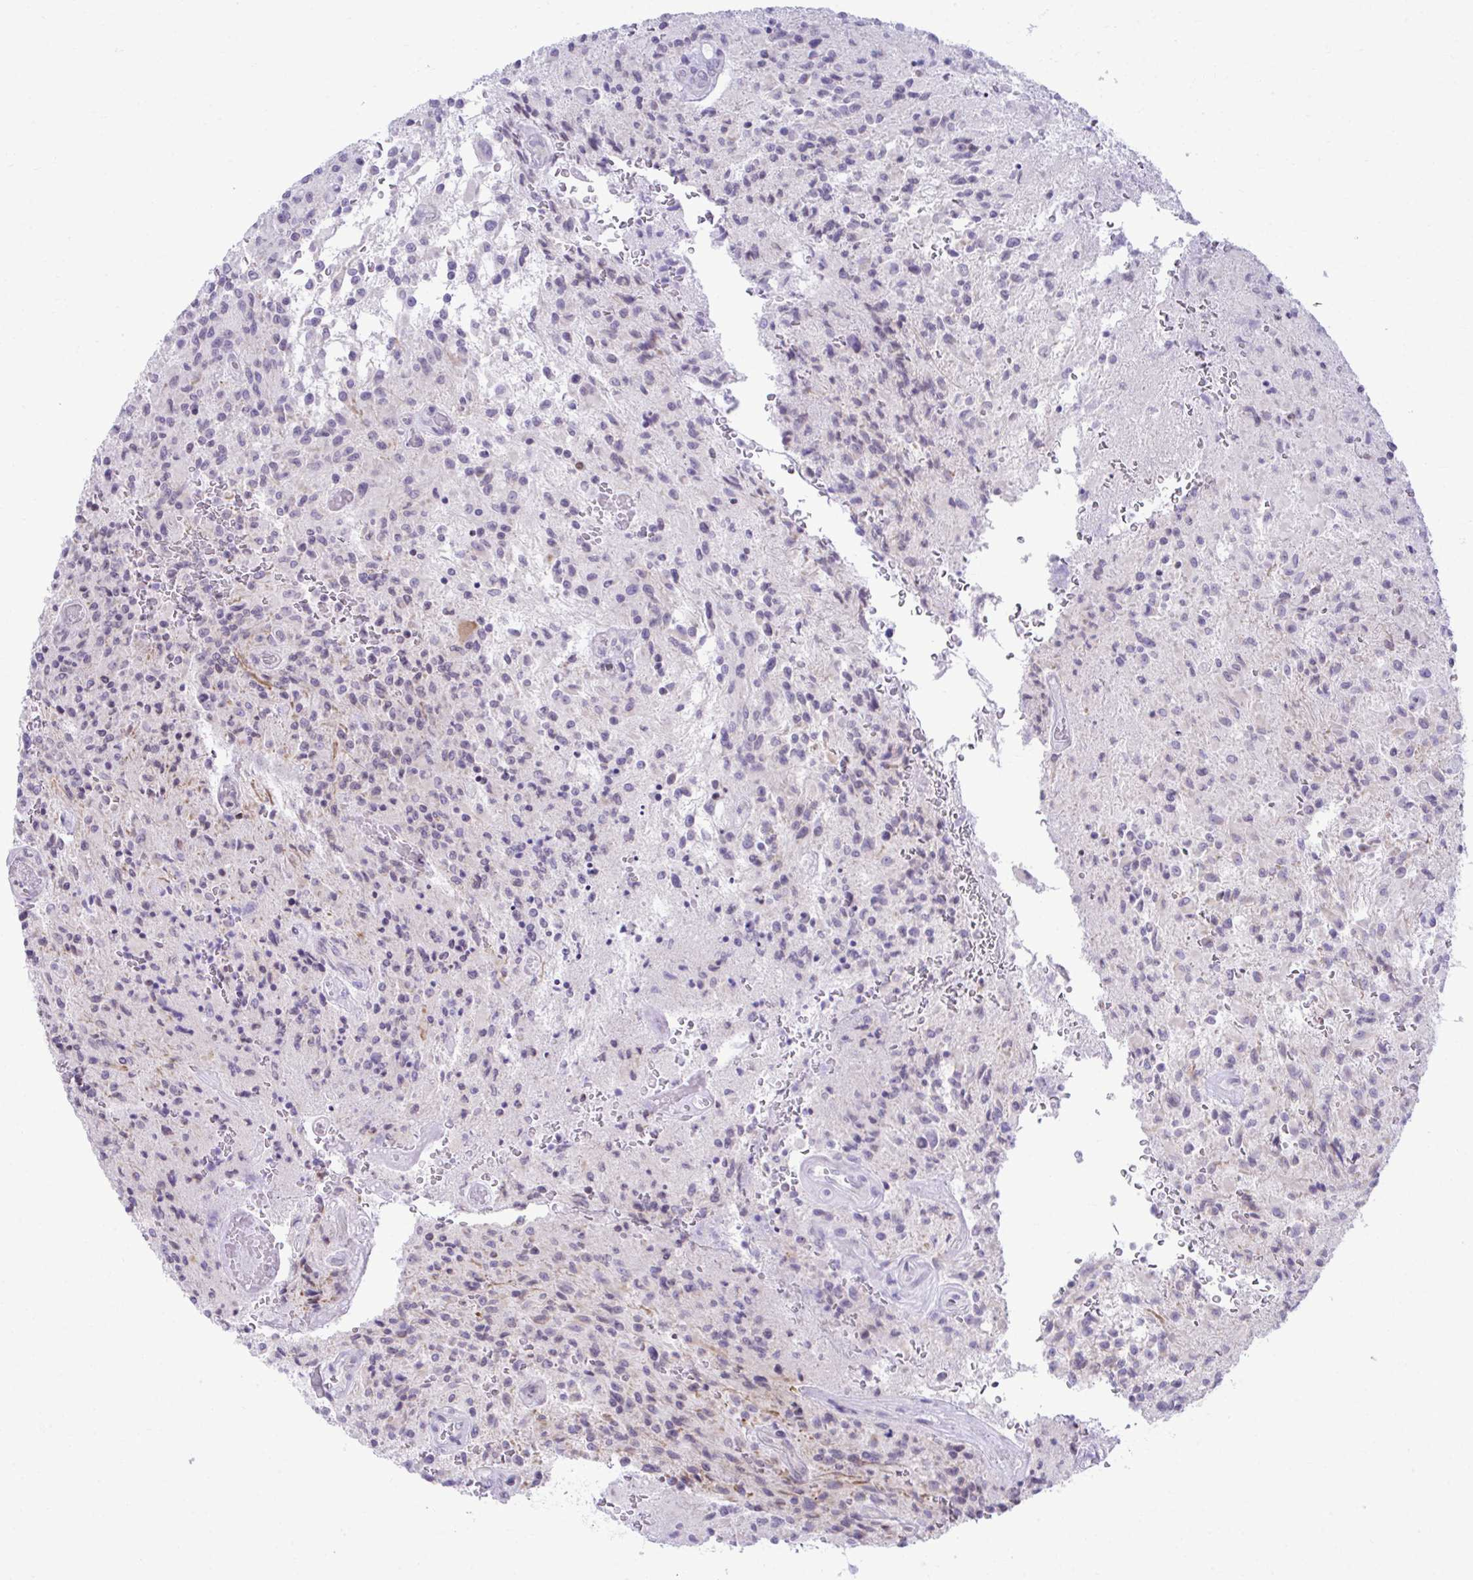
{"staining": {"intensity": "negative", "quantity": "none", "location": "none"}, "tissue": "glioma", "cell_type": "Tumor cells", "image_type": "cancer", "snomed": [{"axis": "morphology", "description": "Normal tissue, NOS"}, {"axis": "morphology", "description": "Glioma, malignant, High grade"}, {"axis": "topography", "description": "Cerebral cortex"}], "caption": "The IHC histopathology image has no significant expression in tumor cells of glioma tissue. Brightfield microscopy of immunohistochemistry stained with DAB (brown) and hematoxylin (blue), captured at high magnification.", "gene": "OR7A5", "patient": {"sex": "male", "age": 56}}